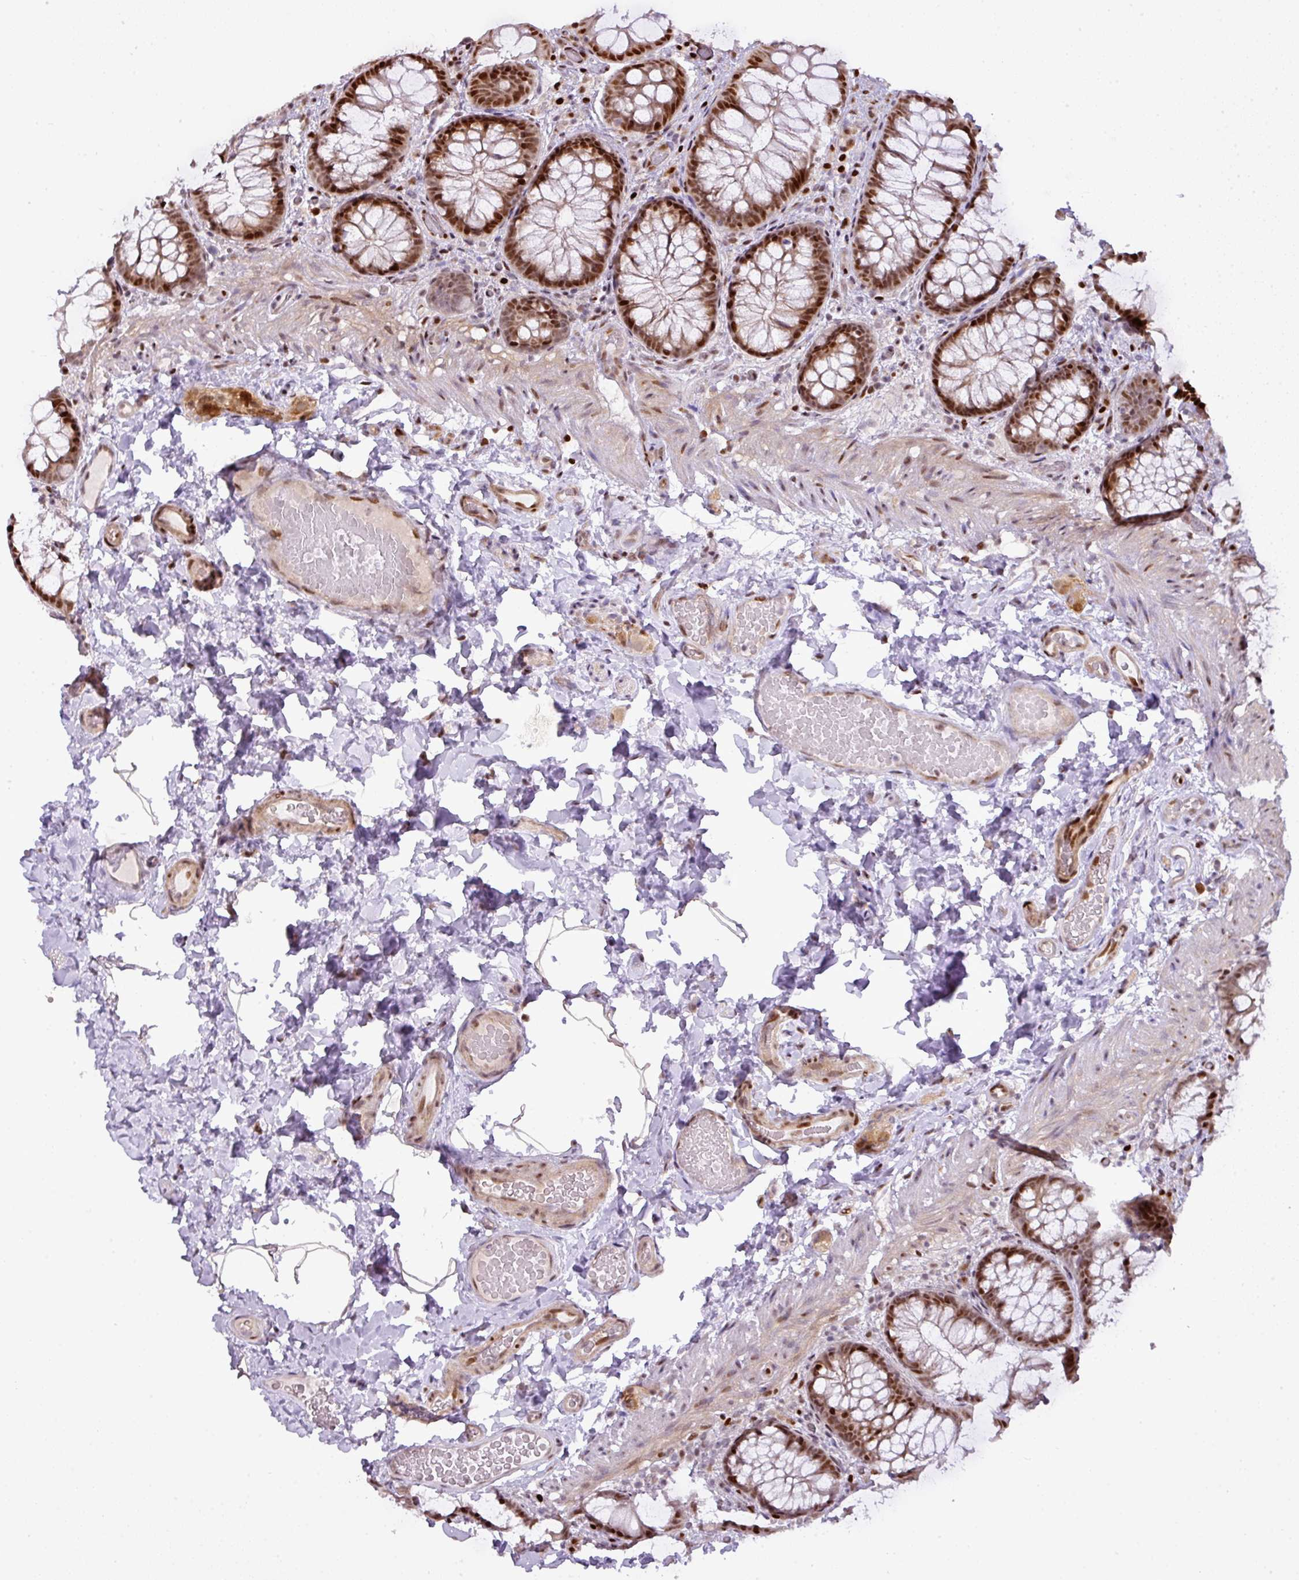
{"staining": {"intensity": "moderate", "quantity": ">75%", "location": "nuclear"}, "tissue": "colon", "cell_type": "Endothelial cells", "image_type": "normal", "snomed": [{"axis": "morphology", "description": "Normal tissue, NOS"}, {"axis": "topography", "description": "Colon"}], "caption": "This photomicrograph displays immunohistochemistry staining of unremarkable human colon, with medium moderate nuclear expression in approximately >75% of endothelial cells.", "gene": "MYSM1", "patient": {"sex": "male", "age": 46}}